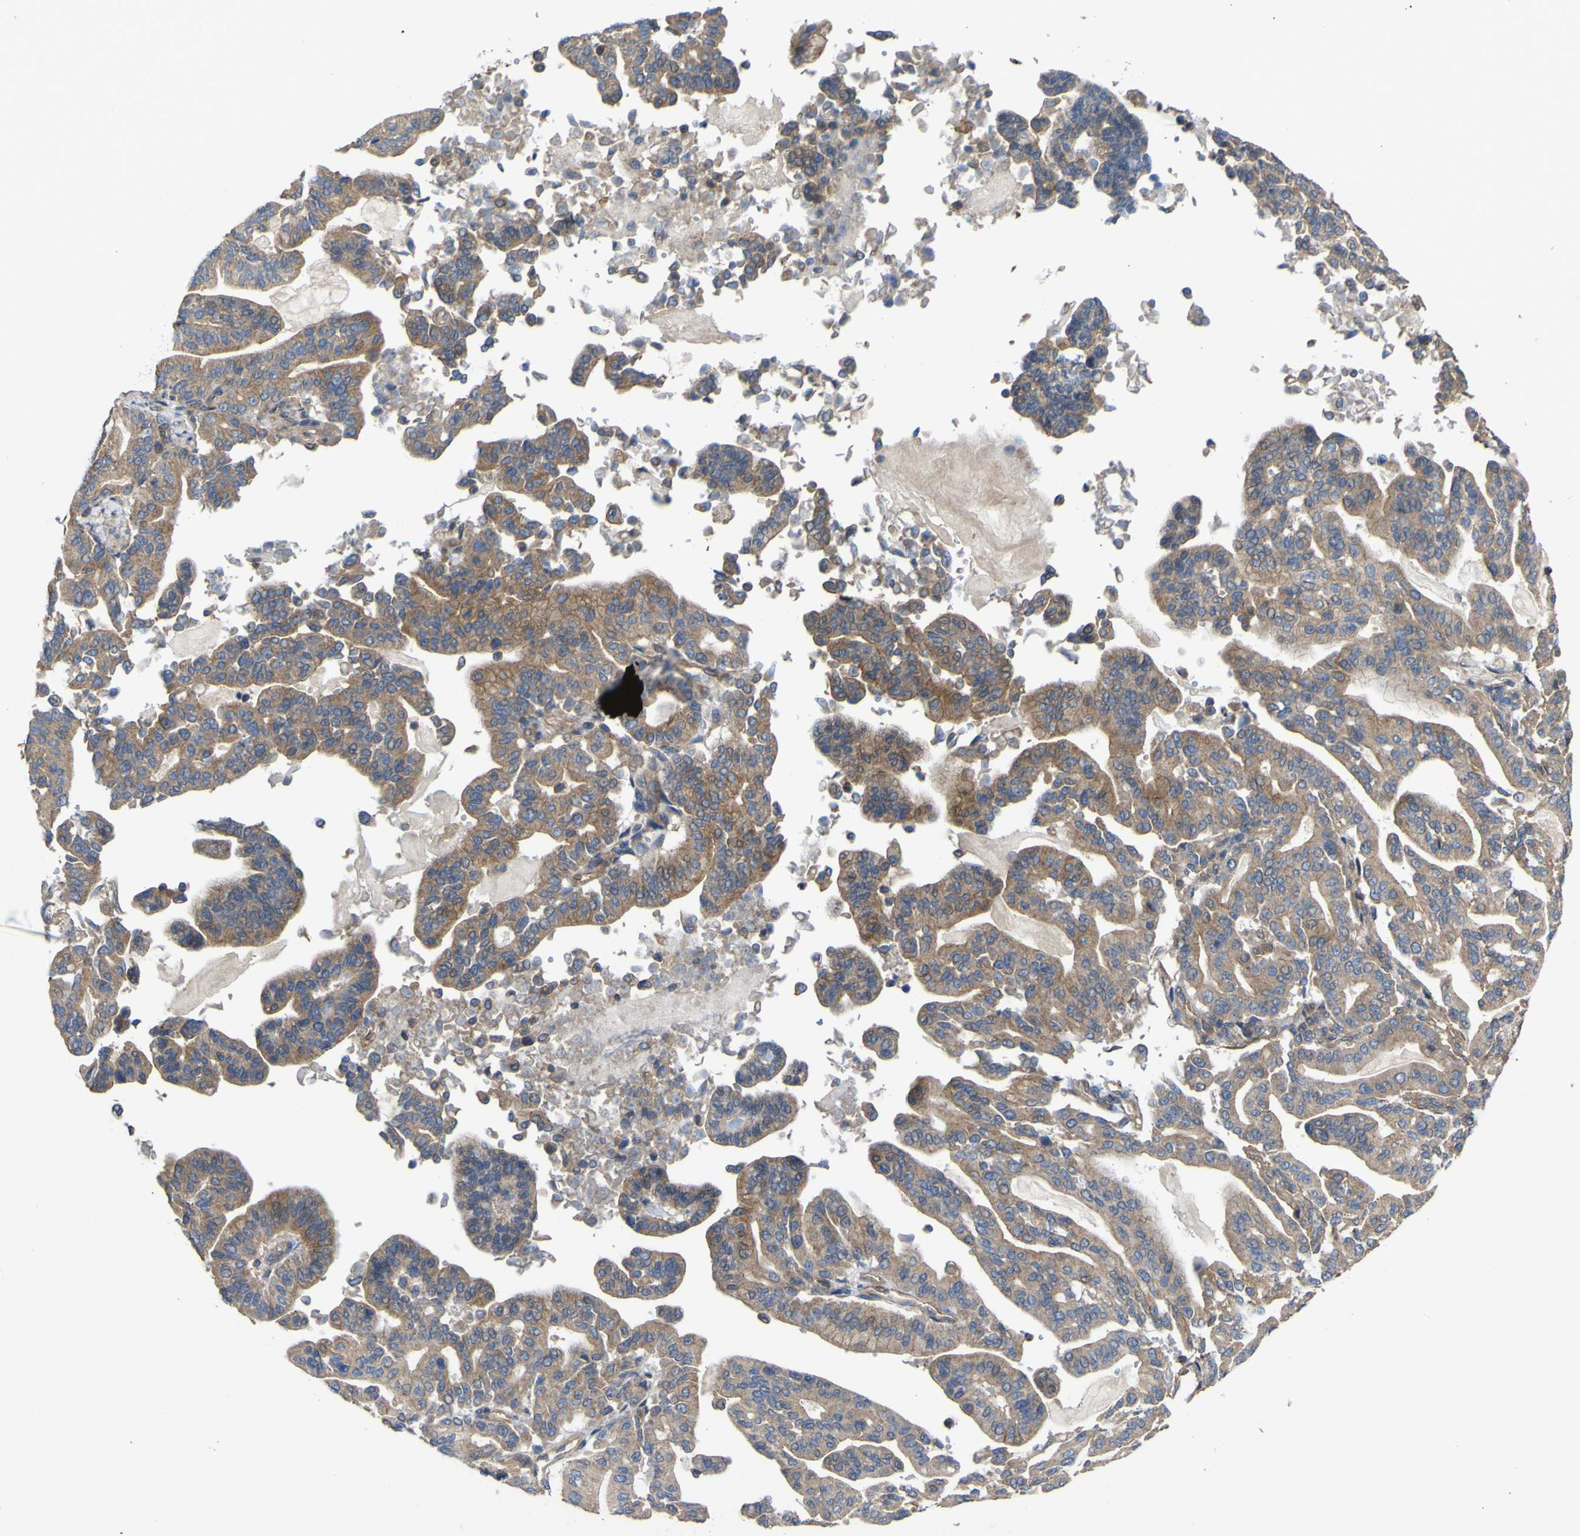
{"staining": {"intensity": "moderate", "quantity": ">75%", "location": "cytoplasmic/membranous"}, "tissue": "pancreatic cancer", "cell_type": "Tumor cells", "image_type": "cancer", "snomed": [{"axis": "morphology", "description": "Adenocarcinoma, NOS"}, {"axis": "topography", "description": "Pancreas"}], "caption": "This is an image of immunohistochemistry (IHC) staining of pancreatic cancer (adenocarcinoma), which shows moderate positivity in the cytoplasmic/membranous of tumor cells.", "gene": "TNFSF15", "patient": {"sex": "male", "age": 63}}